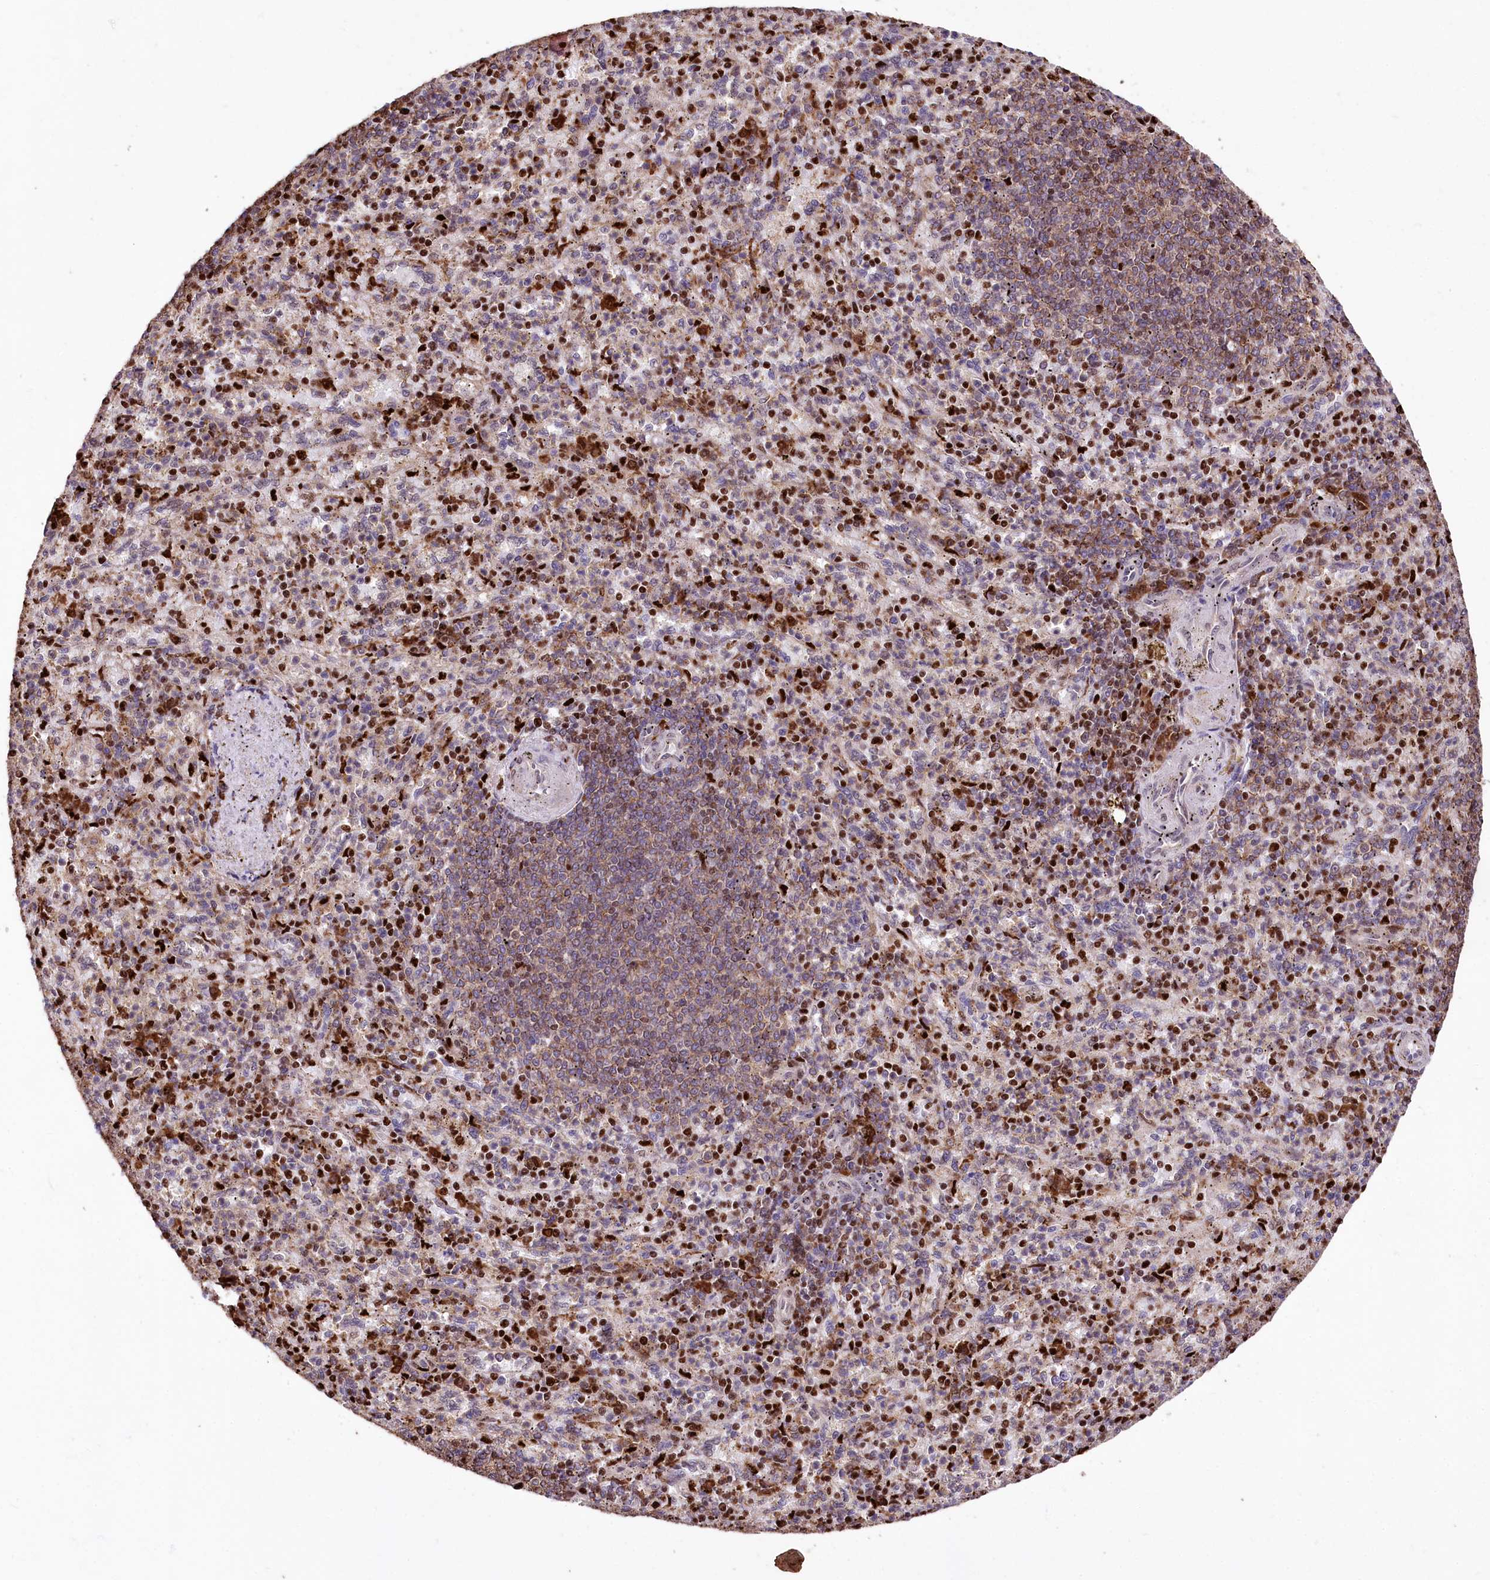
{"staining": {"intensity": "strong", "quantity": ">75%", "location": "nuclear"}, "tissue": "spleen", "cell_type": "Cells in red pulp", "image_type": "normal", "snomed": [{"axis": "morphology", "description": "Normal tissue, NOS"}, {"axis": "topography", "description": "Spleen"}], "caption": "Strong nuclear staining is appreciated in about >75% of cells in red pulp in benign spleen.", "gene": "FIGN", "patient": {"sex": "female", "age": 74}}